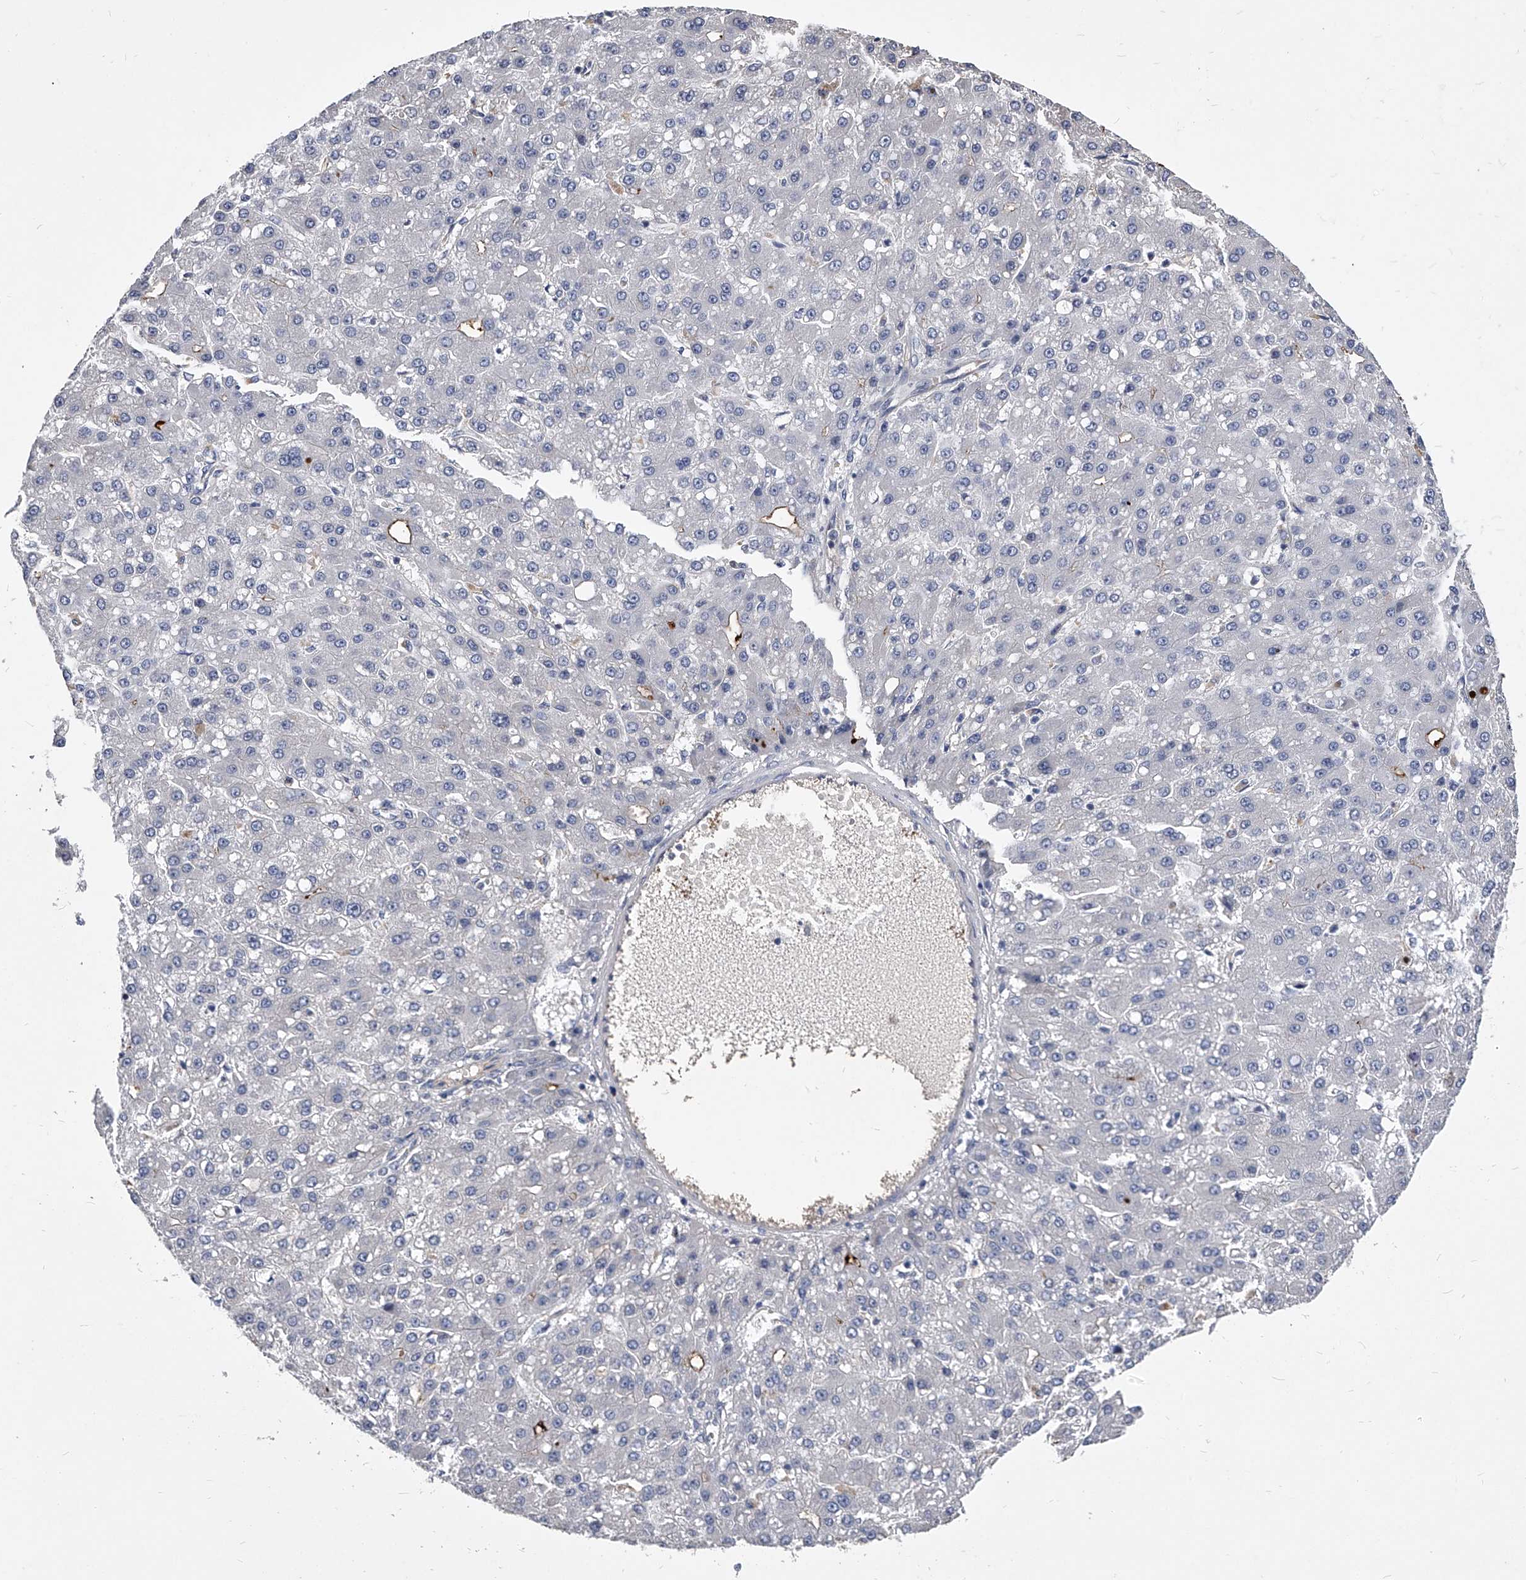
{"staining": {"intensity": "negative", "quantity": "none", "location": "none"}, "tissue": "liver cancer", "cell_type": "Tumor cells", "image_type": "cancer", "snomed": [{"axis": "morphology", "description": "Carcinoma, Hepatocellular, NOS"}, {"axis": "topography", "description": "Liver"}], "caption": "Liver cancer (hepatocellular carcinoma) stained for a protein using immunohistochemistry (IHC) reveals no positivity tumor cells.", "gene": "MDN1", "patient": {"sex": "male", "age": 67}}